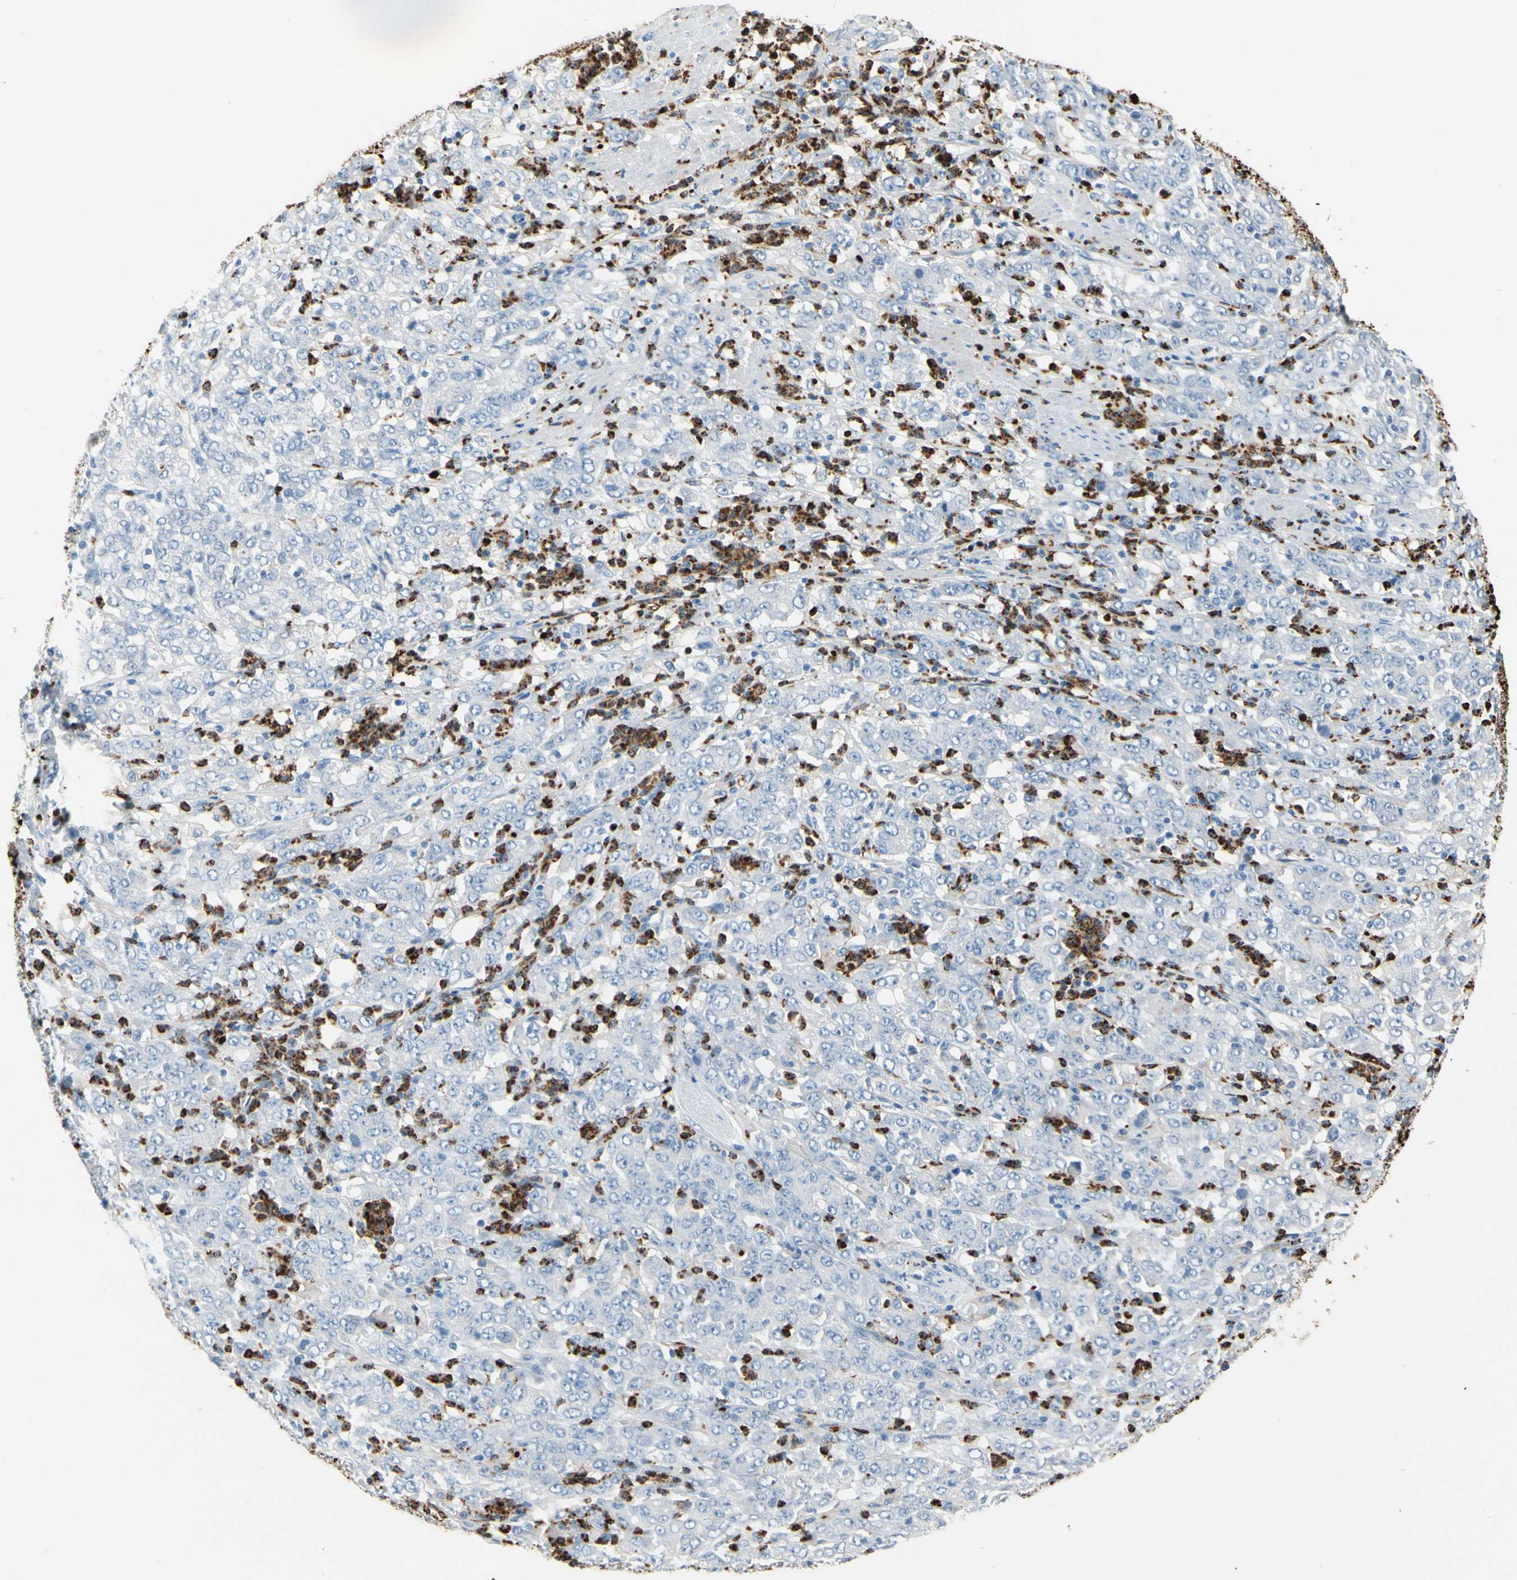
{"staining": {"intensity": "negative", "quantity": "none", "location": "none"}, "tissue": "stomach cancer", "cell_type": "Tumor cells", "image_type": "cancer", "snomed": [{"axis": "morphology", "description": "Adenocarcinoma, NOS"}, {"axis": "topography", "description": "Stomach, lower"}], "caption": "Immunohistochemistry (IHC) of adenocarcinoma (stomach) shows no staining in tumor cells.", "gene": "CLEC4A", "patient": {"sex": "female", "age": 71}}